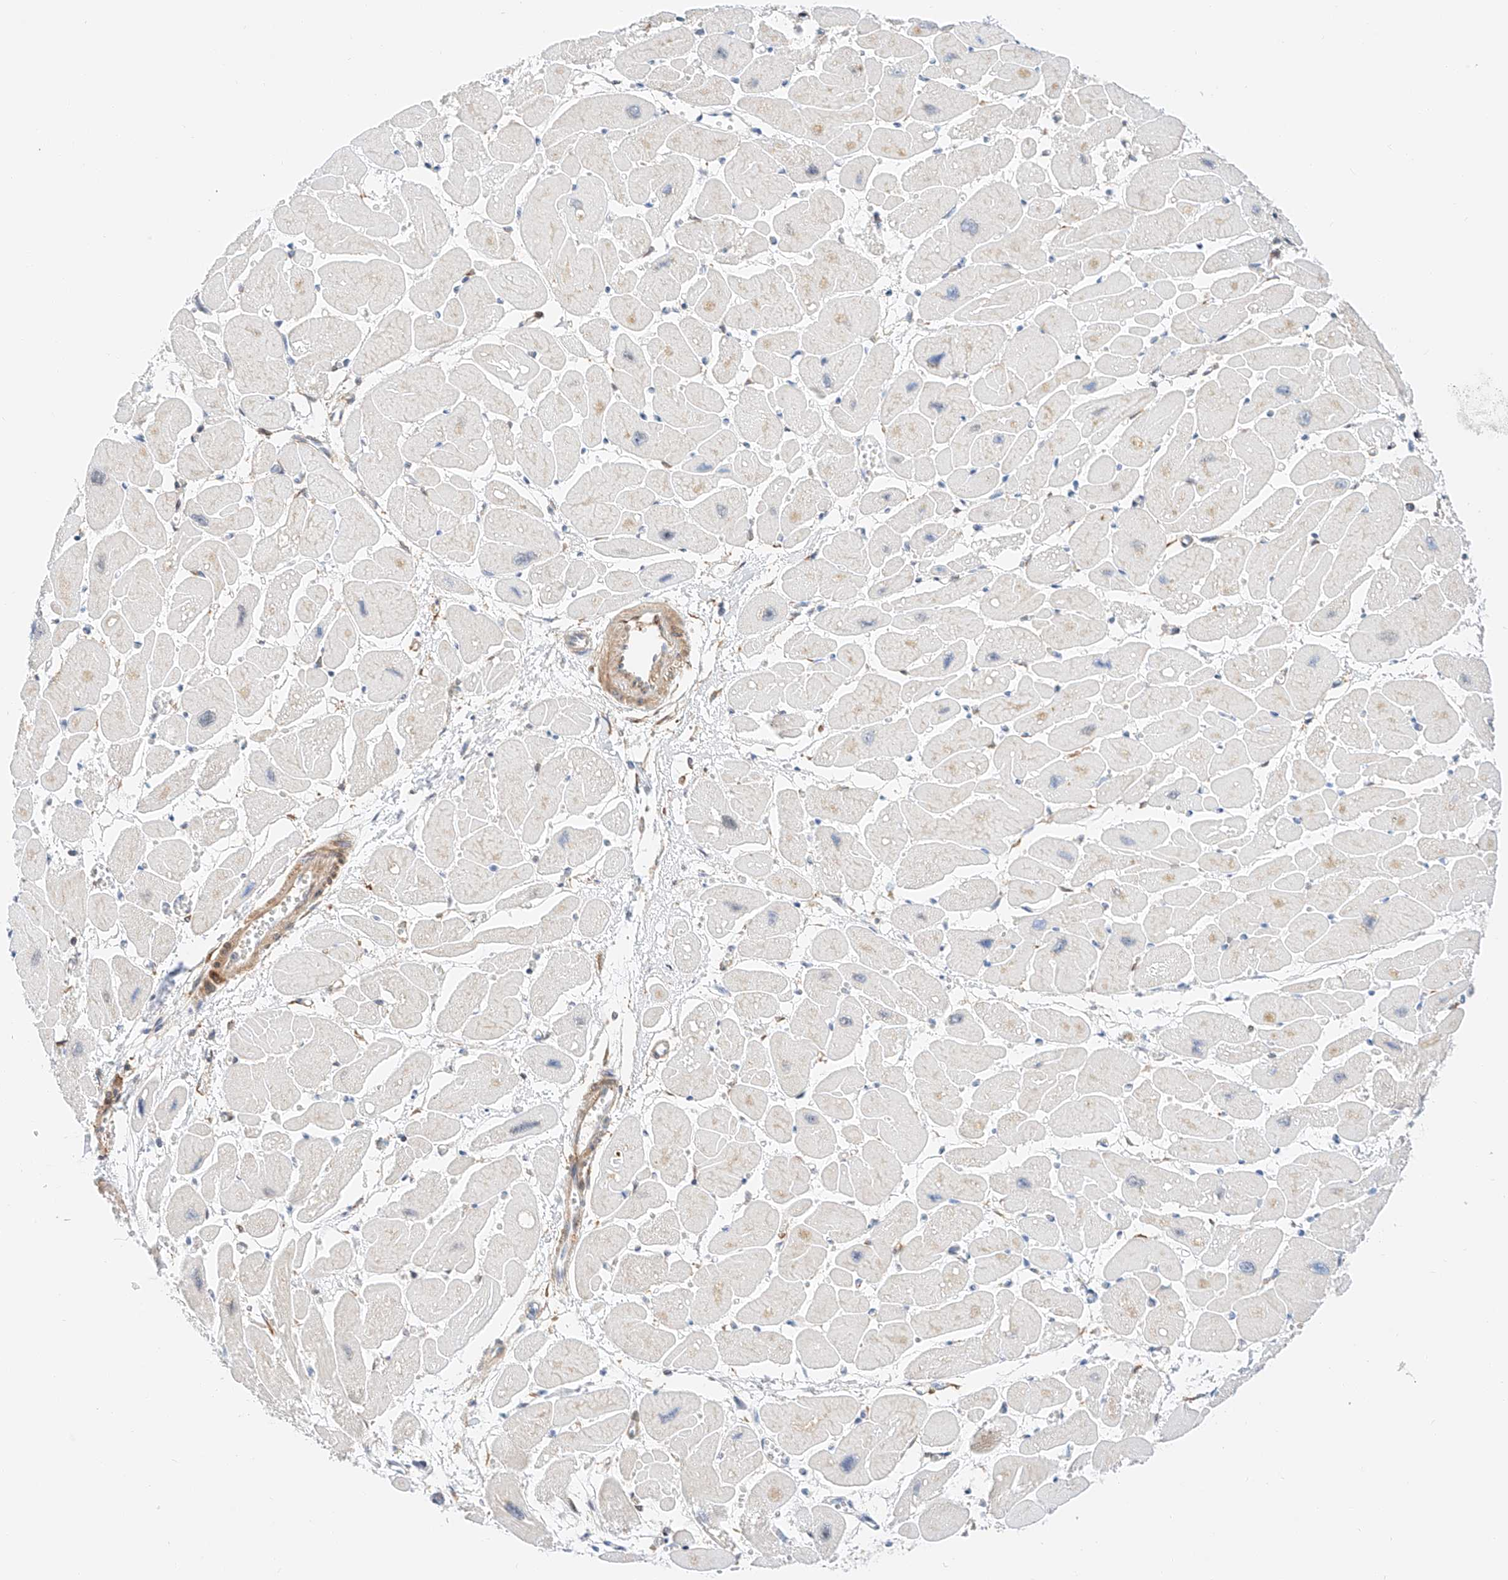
{"staining": {"intensity": "negative", "quantity": "none", "location": "none"}, "tissue": "heart muscle", "cell_type": "Cardiomyocytes", "image_type": "normal", "snomed": [{"axis": "morphology", "description": "Normal tissue, NOS"}, {"axis": "topography", "description": "Heart"}], "caption": "A micrograph of heart muscle stained for a protein exhibits no brown staining in cardiomyocytes. The staining was performed using DAB (3,3'-diaminobenzidine) to visualize the protein expression in brown, while the nuclei were stained in blue with hematoxylin (Magnification: 20x).", "gene": "CARMIL1", "patient": {"sex": "female", "age": 54}}